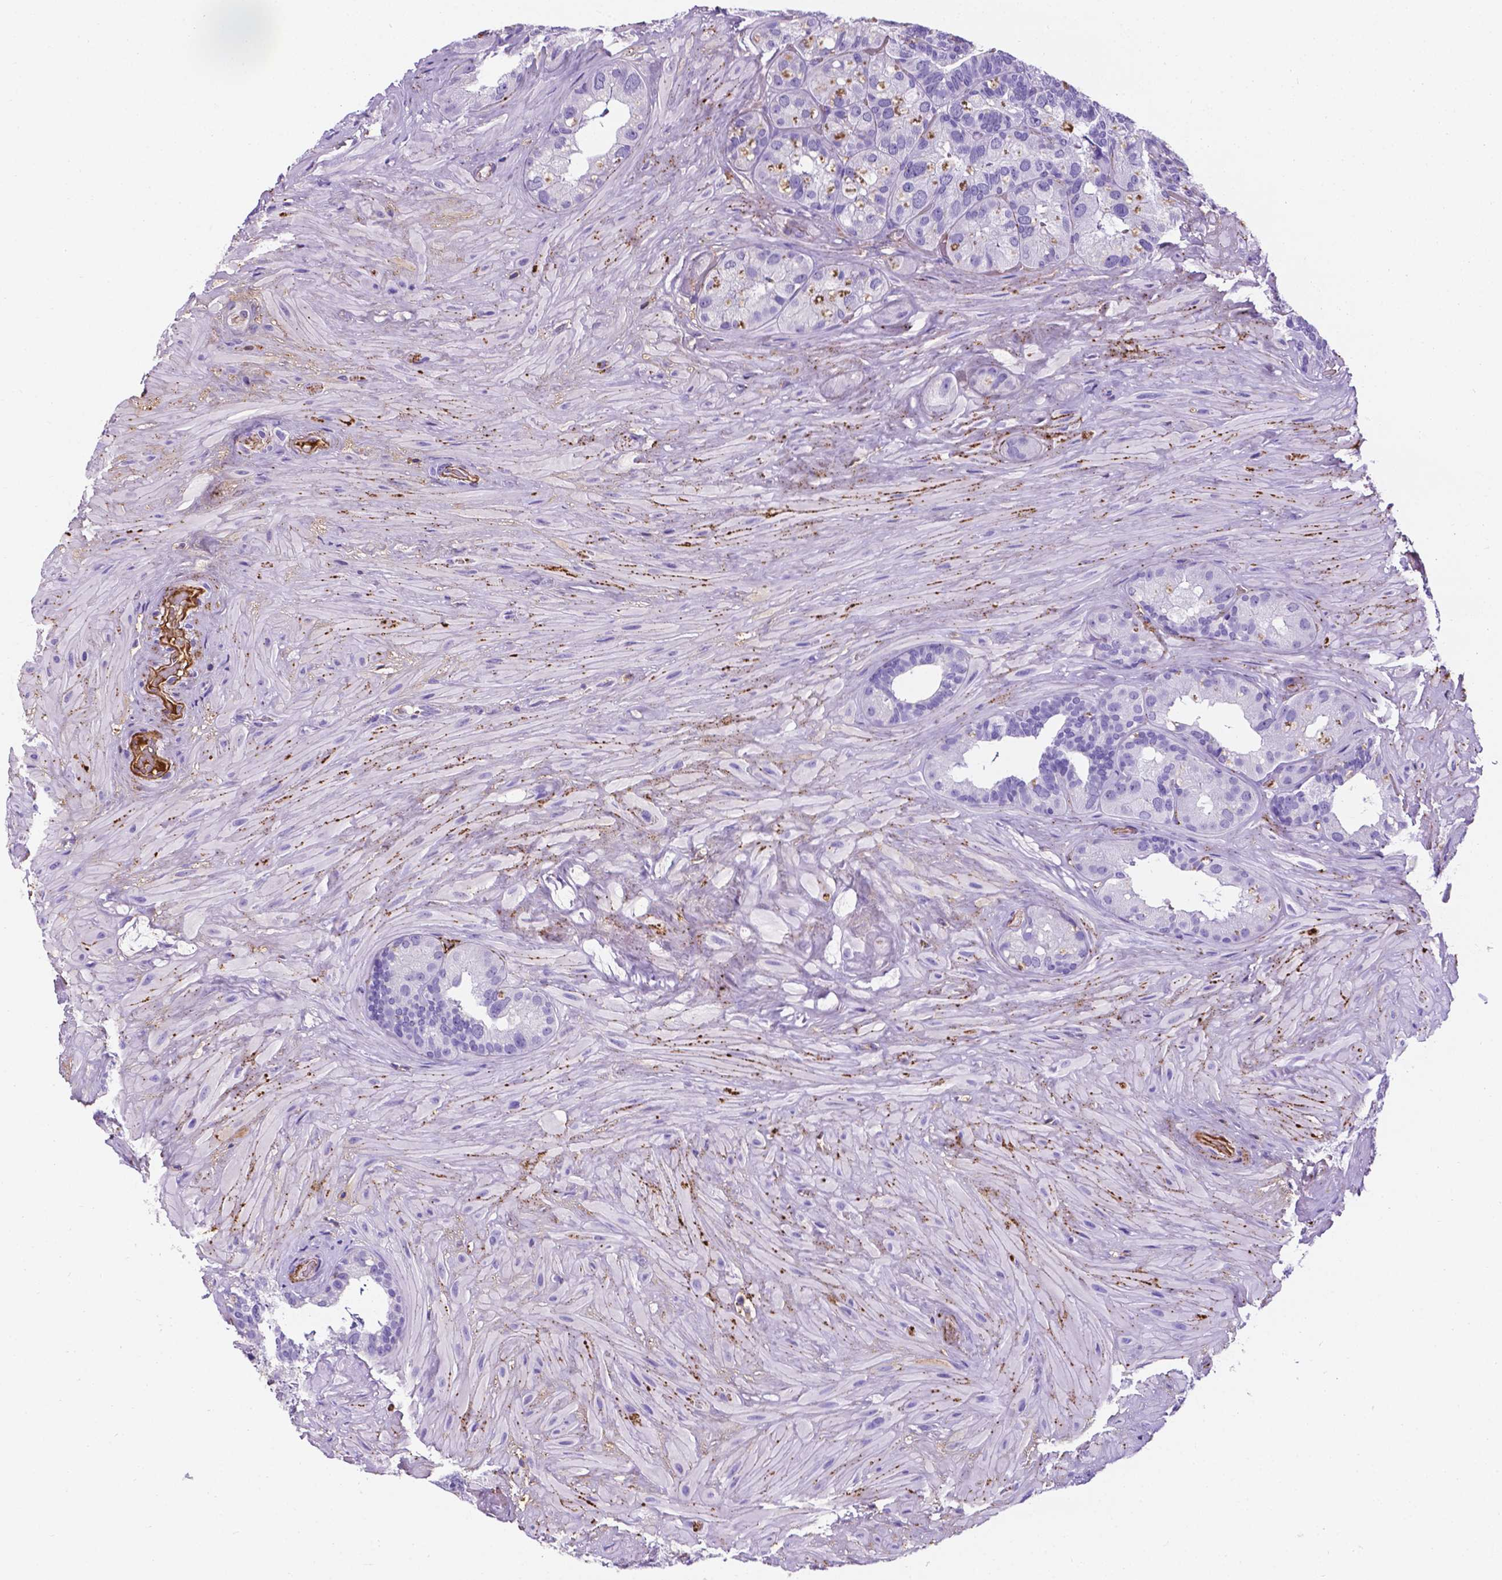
{"staining": {"intensity": "negative", "quantity": "none", "location": "none"}, "tissue": "seminal vesicle", "cell_type": "Glandular cells", "image_type": "normal", "snomed": [{"axis": "morphology", "description": "Normal tissue, NOS"}, {"axis": "topography", "description": "Seminal veicle"}], "caption": "Immunohistochemistry (IHC) of unremarkable human seminal vesicle exhibits no positivity in glandular cells.", "gene": "APOE", "patient": {"sex": "male", "age": 60}}